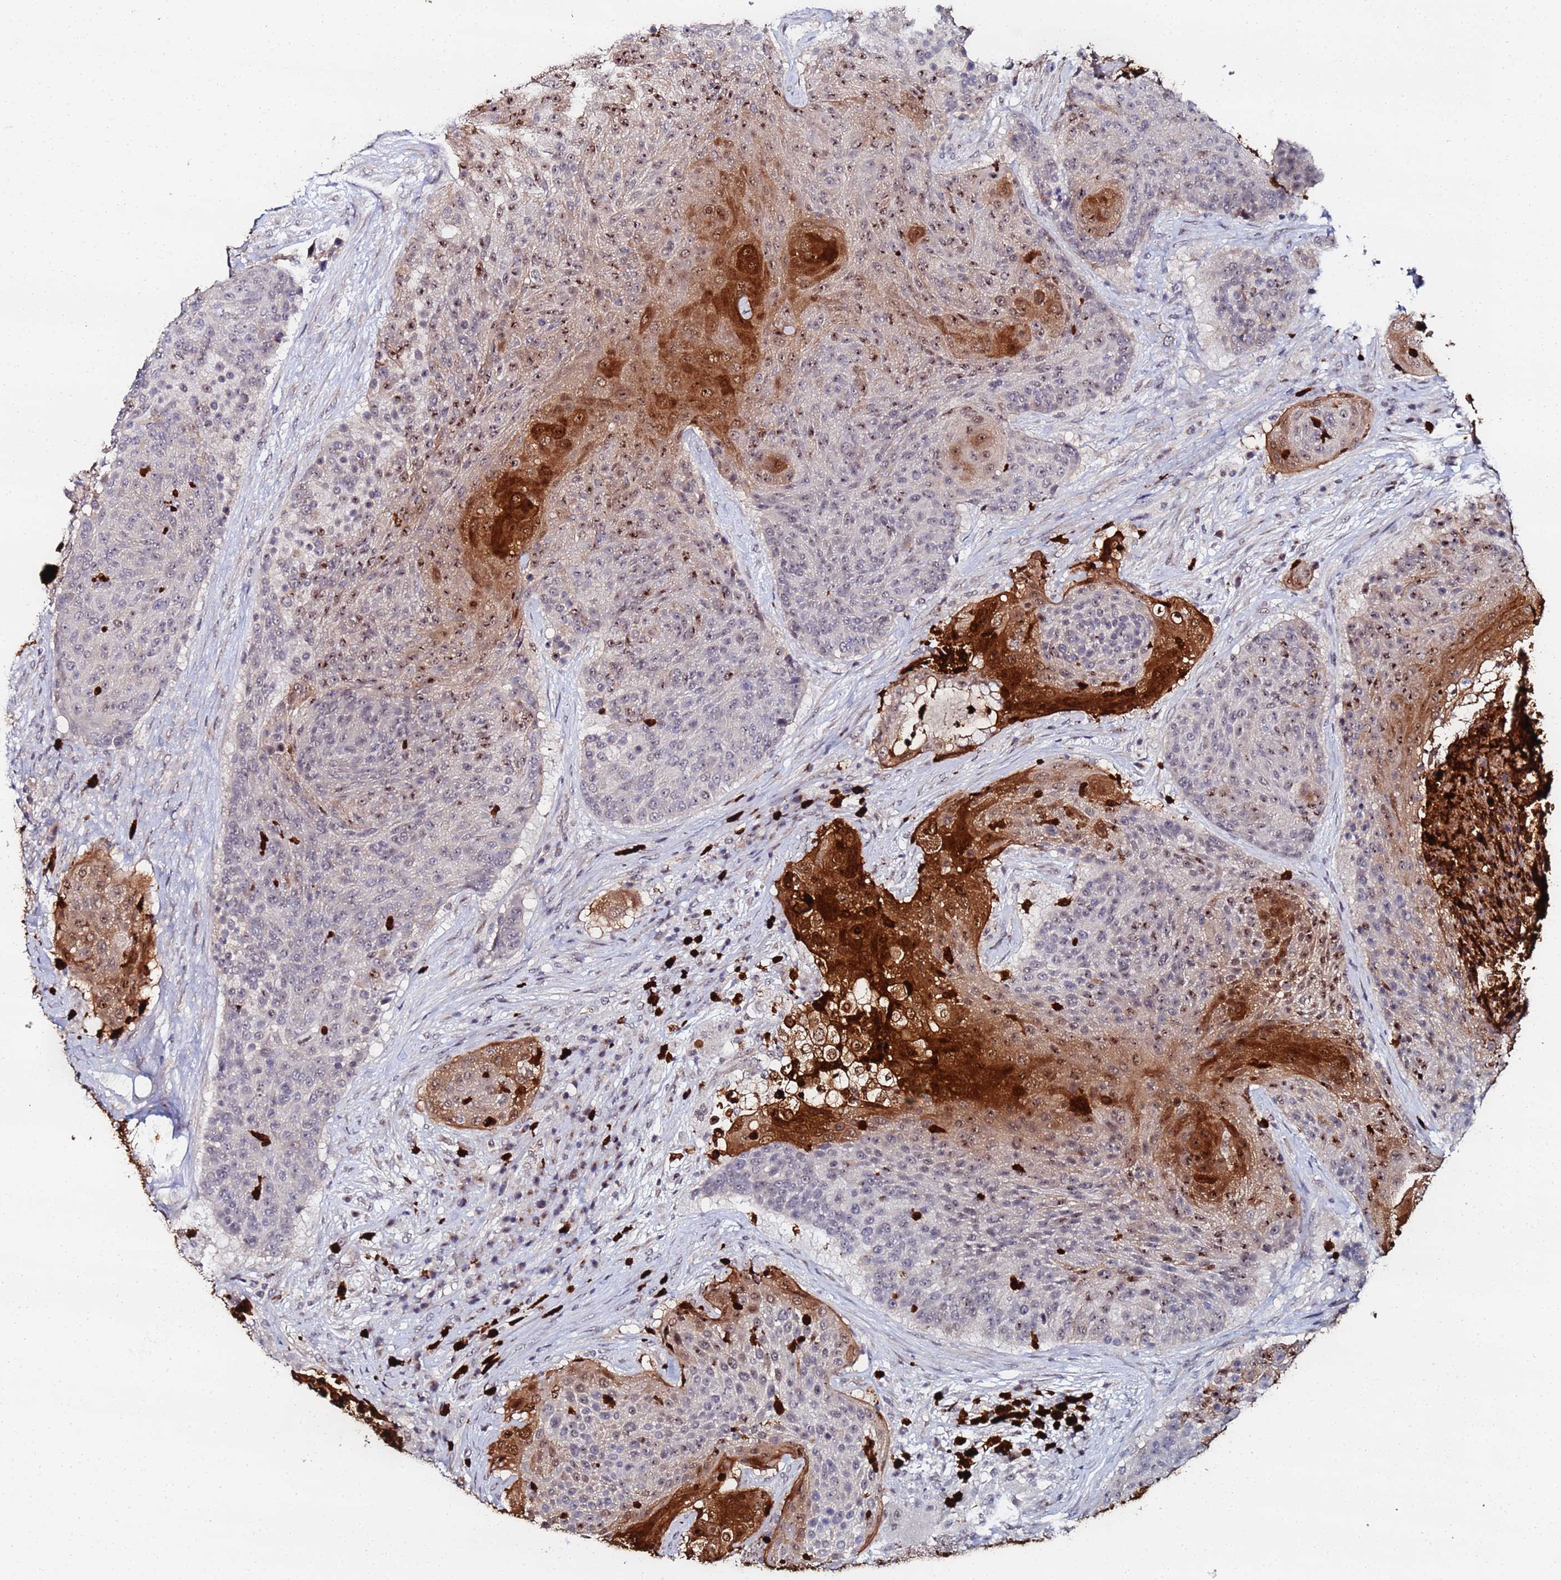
{"staining": {"intensity": "strong", "quantity": "<25%", "location": "cytoplasmic/membranous,nuclear"}, "tissue": "urothelial cancer", "cell_type": "Tumor cells", "image_type": "cancer", "snomed": [{"axis": "morphology", "description": "Urothelial carcinoma, High grade"}, {"axis": "topography", "description": "Urinary bladder"}], "caption": "This photomicrograph demonstrates urothelial cancer stained with immunohistochemistry (IHC) to label a protein in brown. The cytoplasmic/membranous and nuclear of tumor cells show strong positivity for the protein. Nuclei are counter-stained blue.", "gene": "MTCL1", "patient": {"sex": "female", "age": 63}}